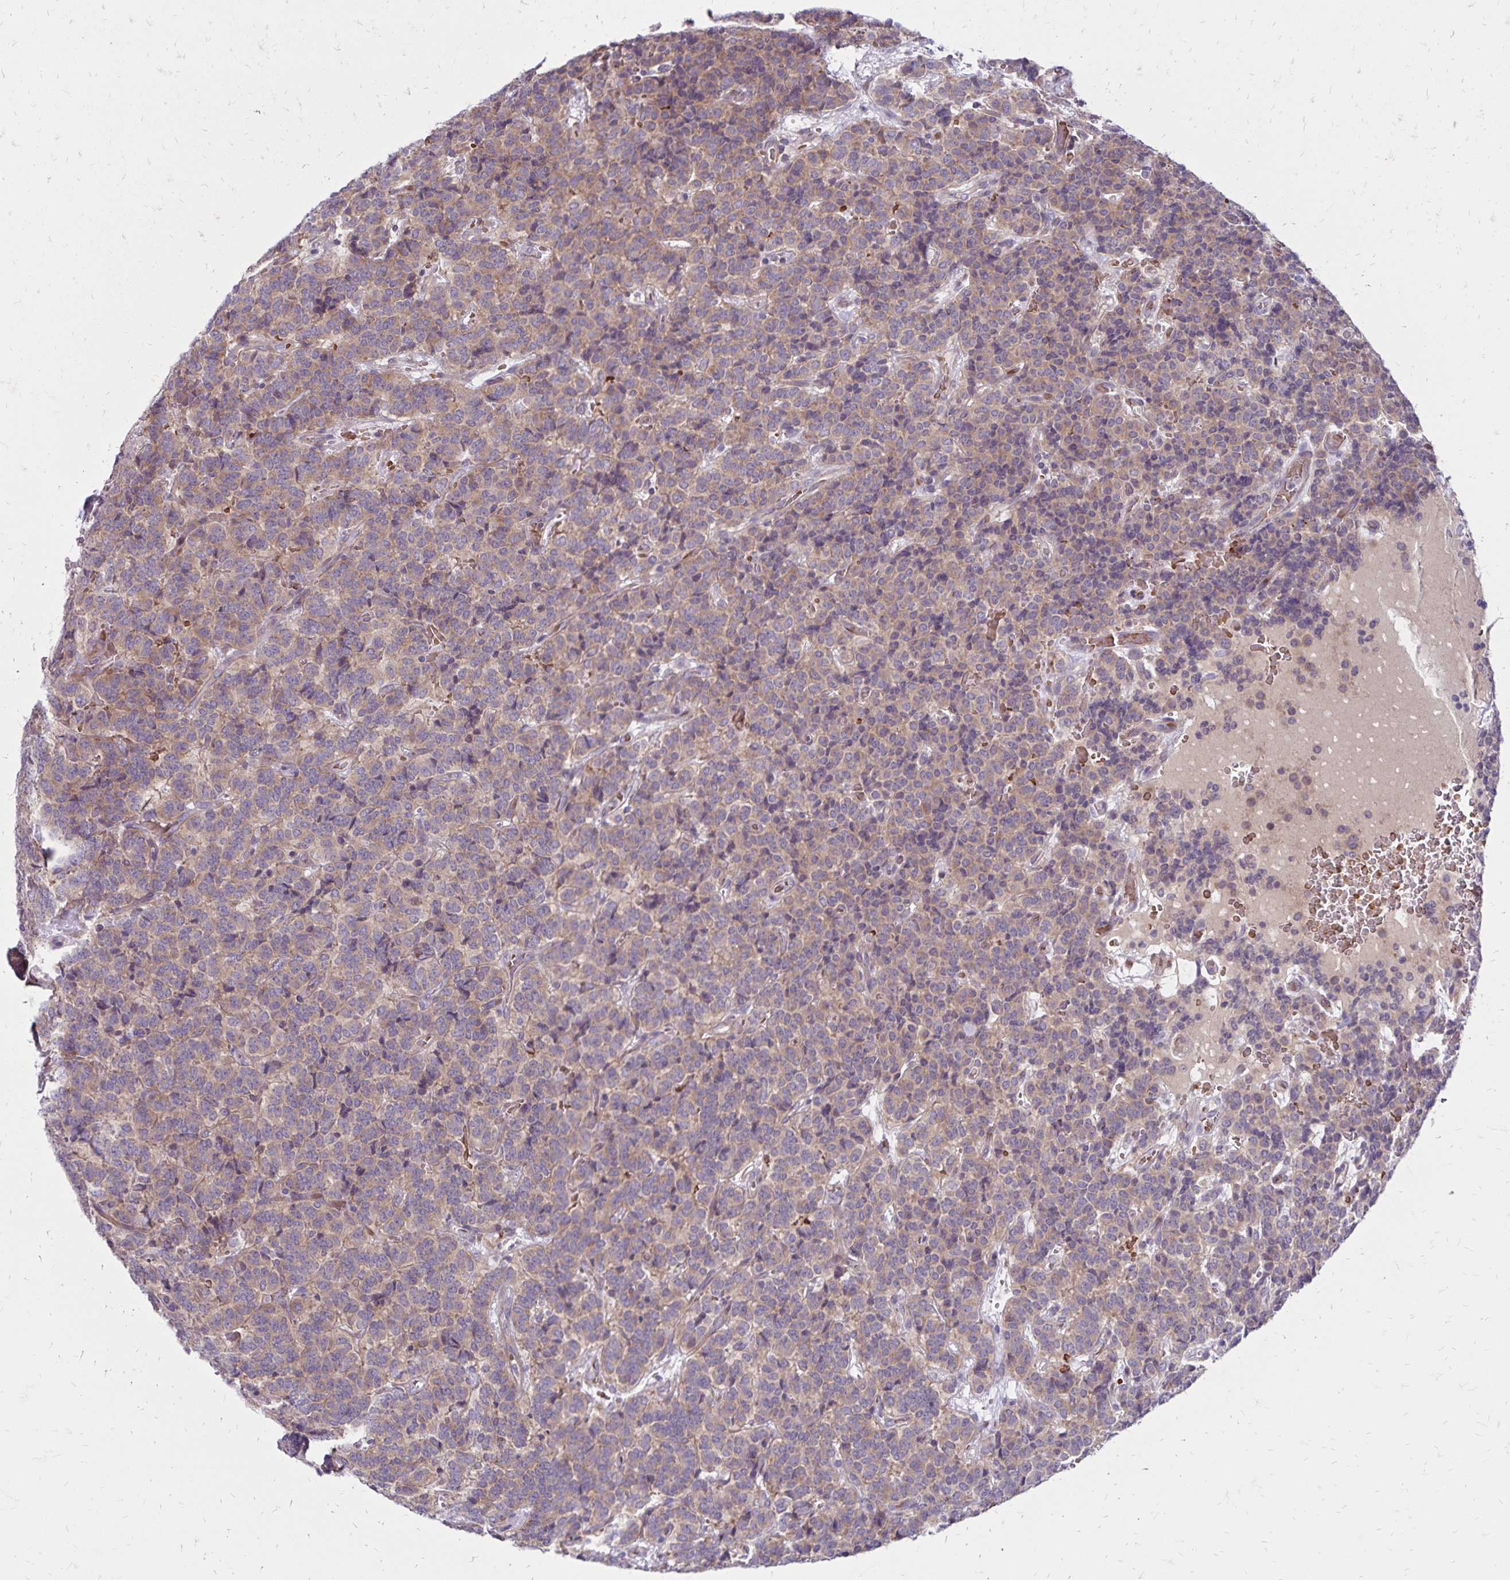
{"staining": {"intensity": "weak", "quantity": ">75%", "location": "cytoplasmic/membranous"}, "tissue": "carcinoid", "cell_type": "Tumor cells", "image_type": "cancer", "snomed": [{"axis": "morphology", "description": "Carcinoid, malignant, NOS"}, {"axis": "topography", "description": "Pancreas"}], "caption": "Immunohistochemical staining of human malignant carcinoid exhibits low levels of weak cytoplasmic/membranous protein staining in approximately >75% of tumor cells.", "gene": "FSD1", "patient": {"sex": "male", "age": 36}}